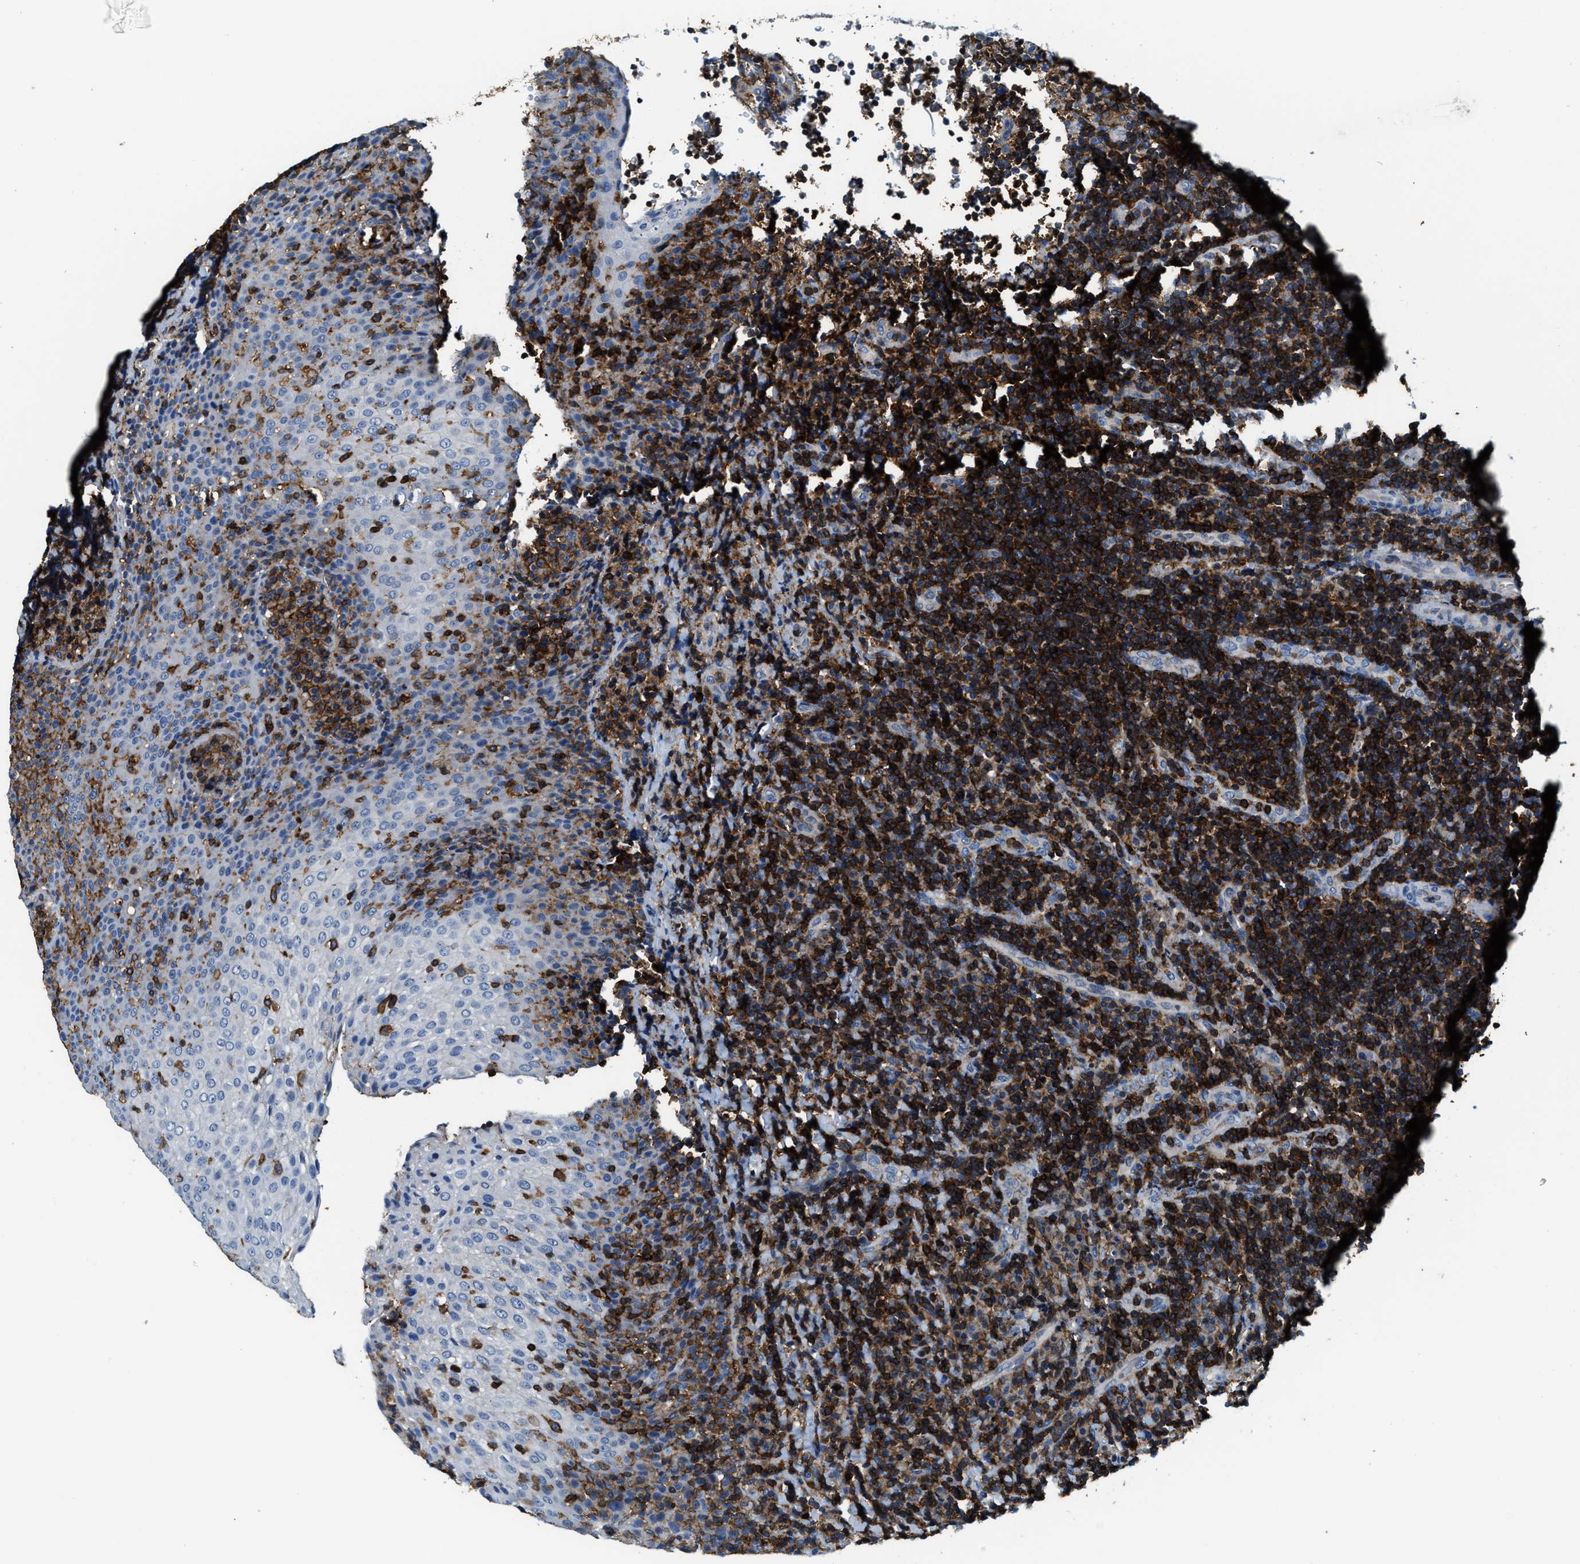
{"staining": {"intensity": "strong", "quantity": ">75%", "location": "cytoplasmic/membranous"}, "tissue": "lymphoma", "cell_type": "Tumor cells", "image_type": "cancer", "snomed": [{"axis": "morphology", "description": "Malignant lymphoma, non-Hodgkin's type, High grade"}, {"axis": "topography", "description": "Tonsil"}], "caption": "This micrograph shows IHC staining of lymphoma, with high strong cytoplasmic/membranous expression in approximately >75% of tumor cells.", "gene": "MYO1G", "patient": {"sex": "female", "age": 36}}